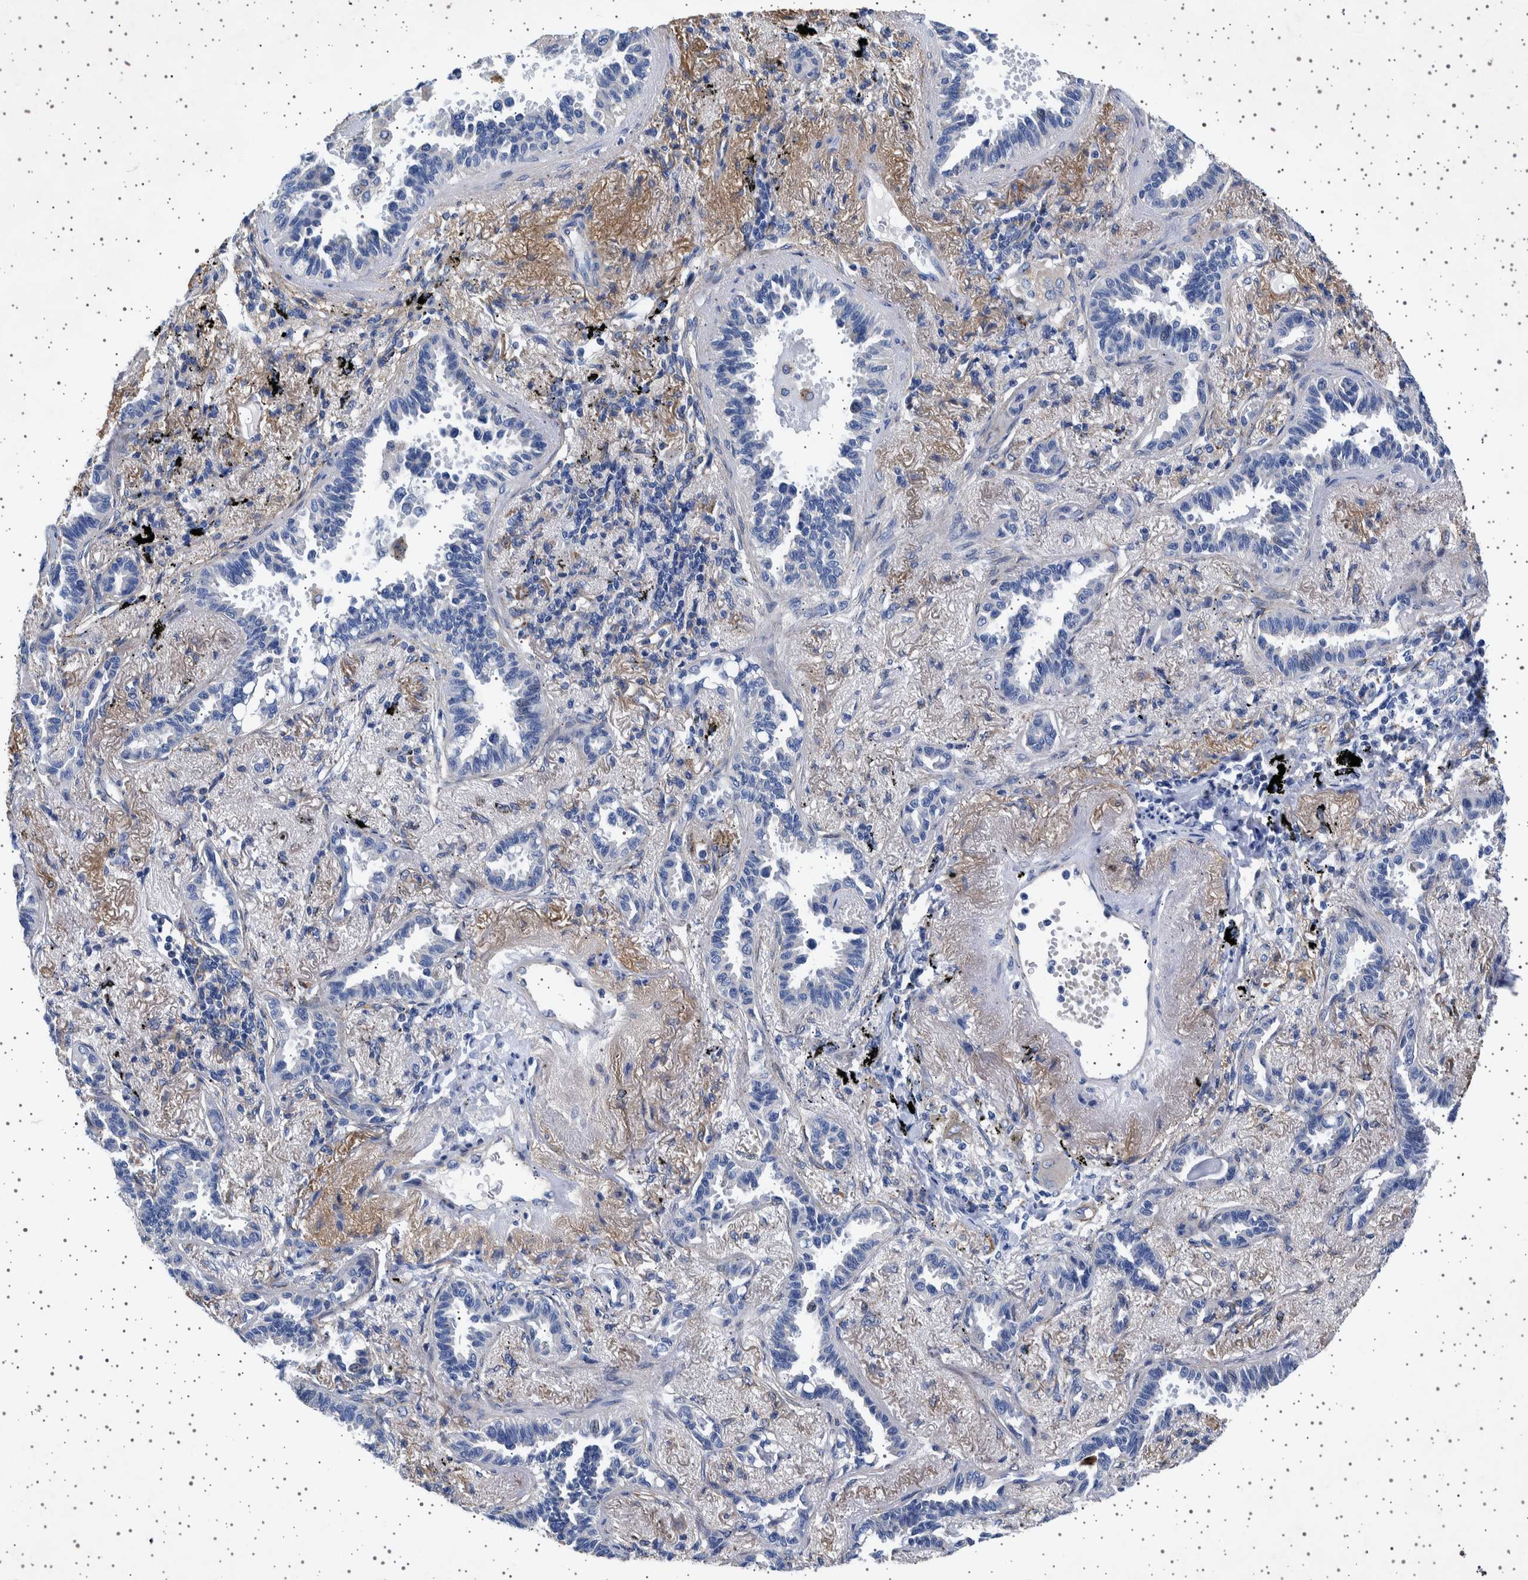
{"staining": {"intensity": "negative", "quantity": "none", "location": "none"}, "tissue": "lung cancer", "cell_type": "Tumor cells", "image_type": "cancer", "snomed": [{"axis": "morphology", "description": "Adenocarcinoma, NOS"}, {"axis": "topography", "description": "Lung"}], "caption": "Histopathology image shows no significant protein positivity in tumor cells of adenocarcinoma (lung).", "gene": "SEPTIN4", "patient": {"sex": "male", "age": 59}}